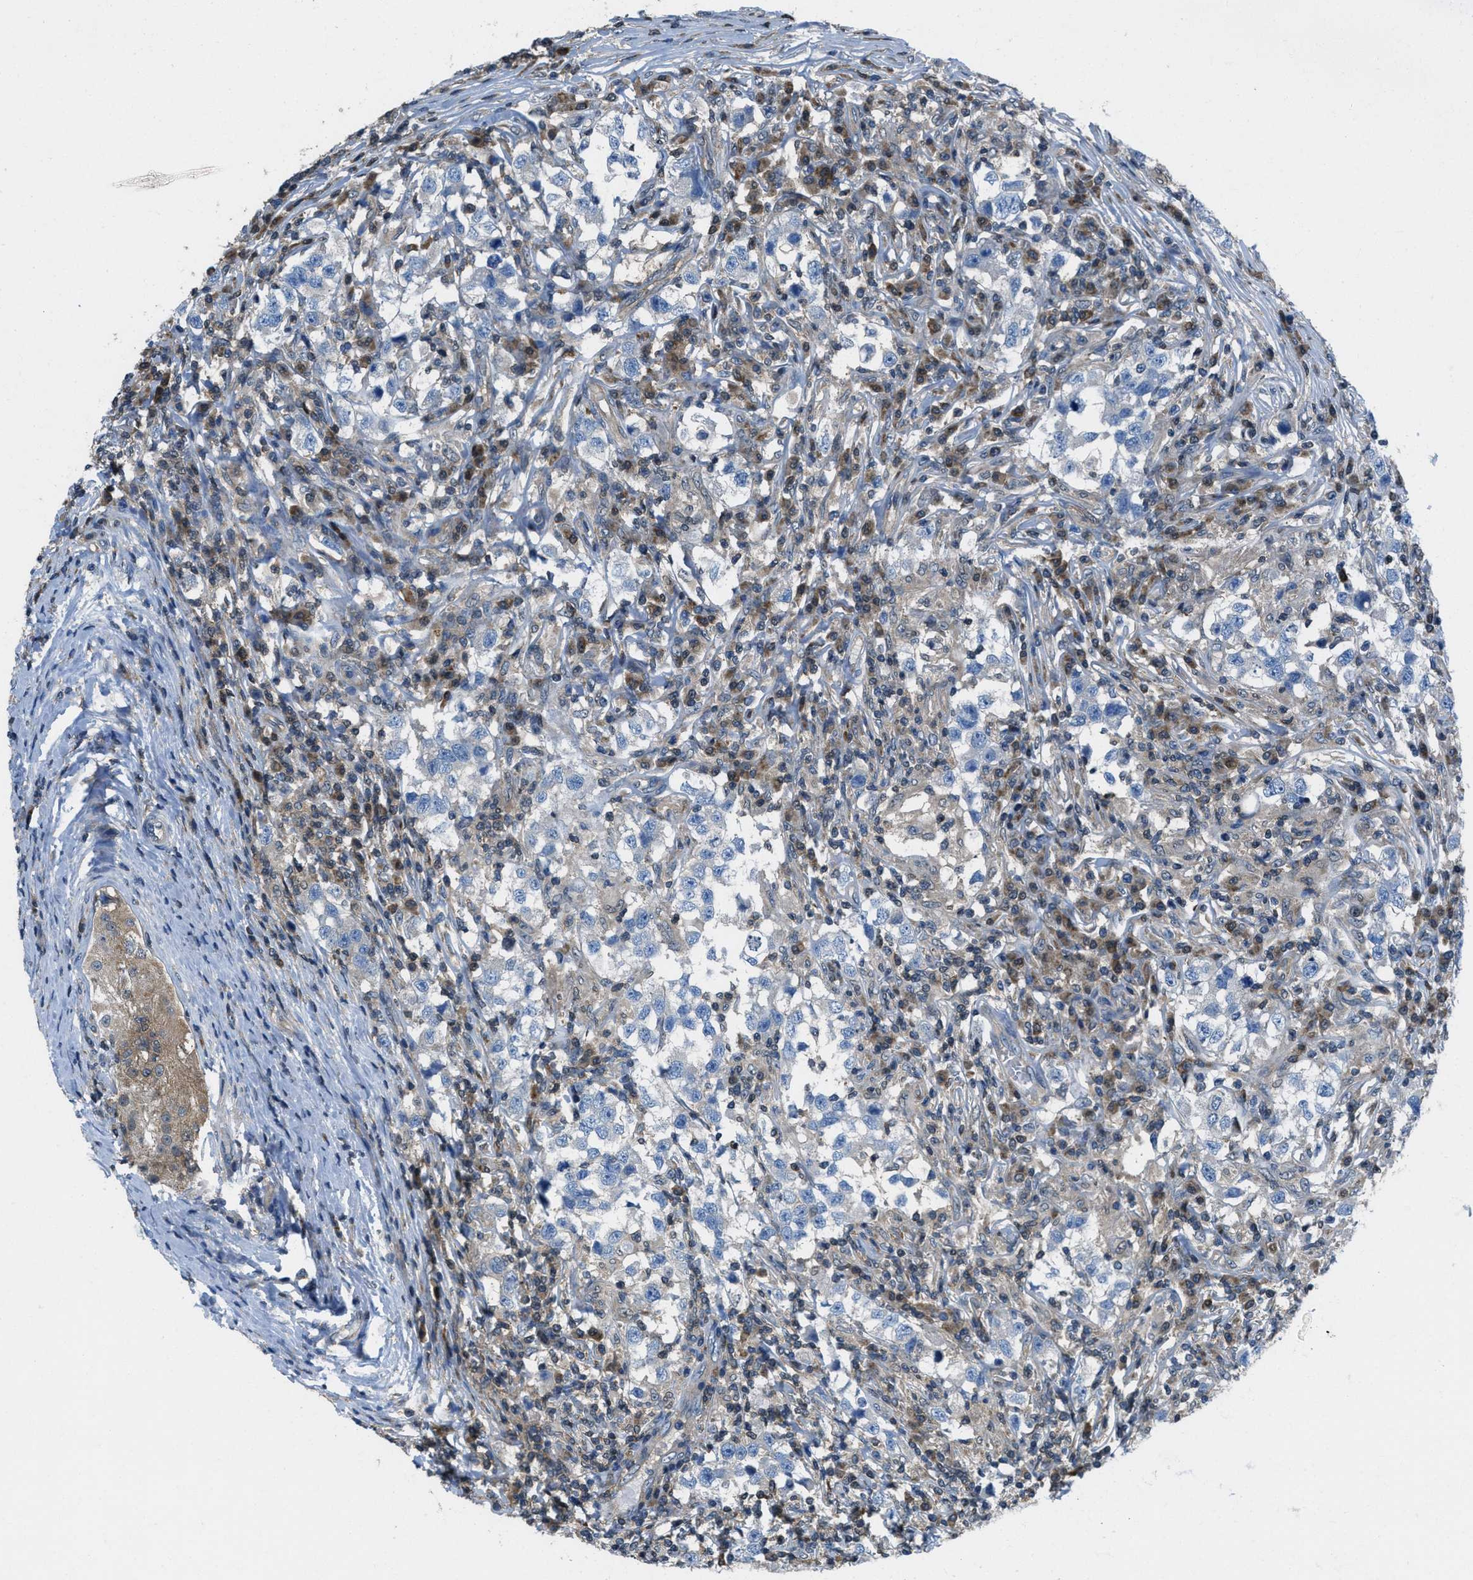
{"staining": {"intensity": "negative", "quantity": "none", "location": "none"}, "tissue": "testis cancer", "cell_type": "Tumor cells", "image_type": "cancer", "snomed": [{"axis": "morphology", "description": "Carcinoma, Embryonal, NOS"}, {"axis": "topography", "description": "Testis"}], "caption": "This is an IHC histopathology image of testis embryonal carcinoma. There is no staining in tumor cells.", "gene": "PIP5K1C", "patient": {"sex": "male", "age": 21}}